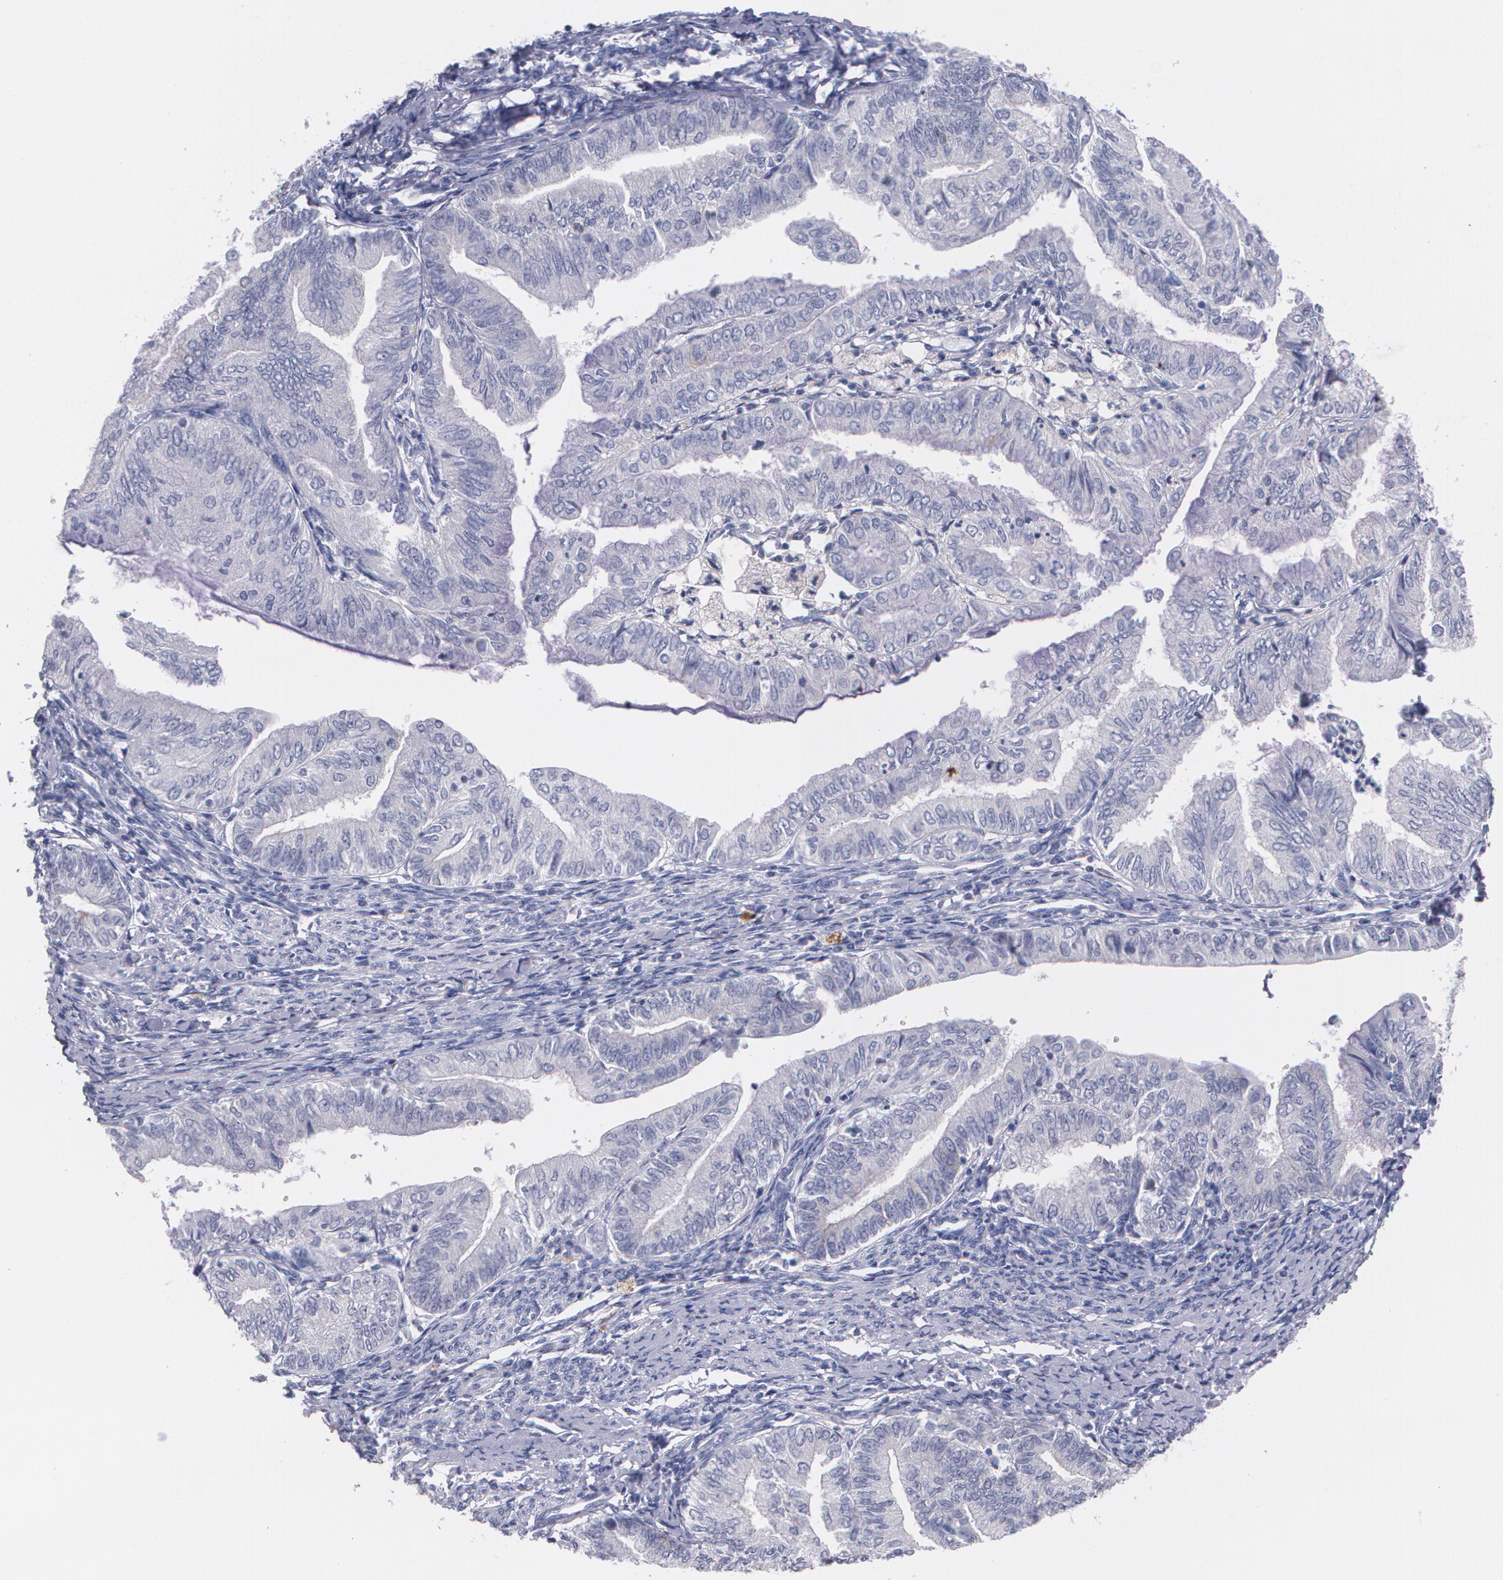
{"staining": {"intensity": "weak", "quantity": "<25%", "location": "cytoplasmic/membranous"}, "tissue": "endometrial cancer", "cell_type": "Tumor cells", "image_type": "cancer", "snomed": [{"axis": "morphology", "description": "Adenocarcinoma, NOS"}, {"axis": "topography", "description": "Endometrium"}], "caption": "Protein analysis of endometrial cancer (adenocarcinoma) reveals no significant expression in tumor cells.", "gene": "HMMR", "patient": {"sex": "female", "age": 66}}